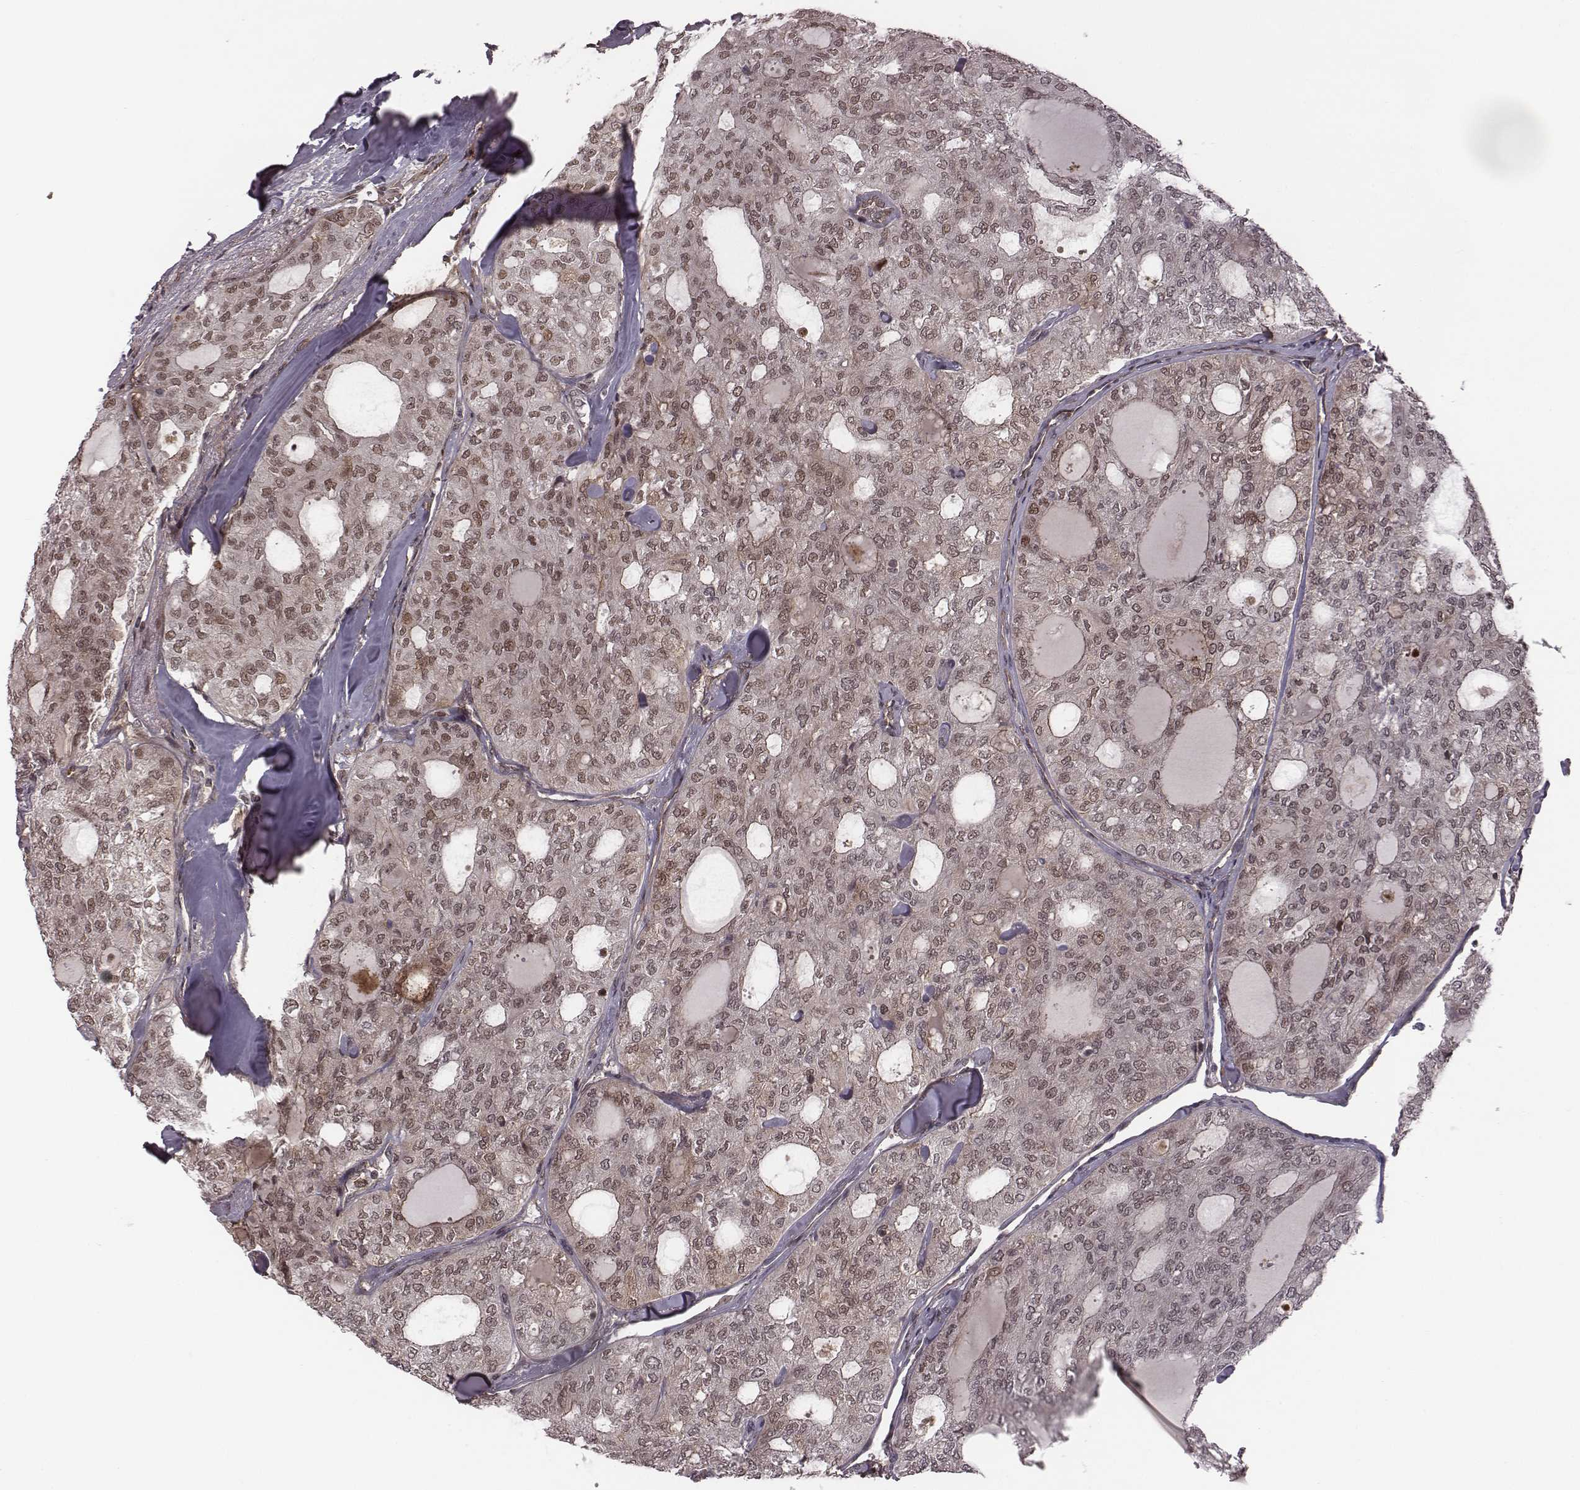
{"staining": {"intensity": "weak", "quantity": ">75%", "location": "nuclear"}, "tissue": "thyroid cancer", "cell_type": "Tumor cells", "image_type": "cancer", "snomed": [{"axis": "morphology", "description": "Follicular adenoma carcinoma, NOS"}, {"axis": "topography", "description": "Thyroid gland"}], "caption": "DAB (3,3'-diaminobenzidine) immunohistochemical staining of human thyroid follicular adenoma carcinoma exhibits weak nuclear protein staining in approximately >75% of tumor cells. (DAB IHC with brightfield microscopy, high magnification).", "gene": "RPL3", "patient": {"sex": "male", "age": 75}}